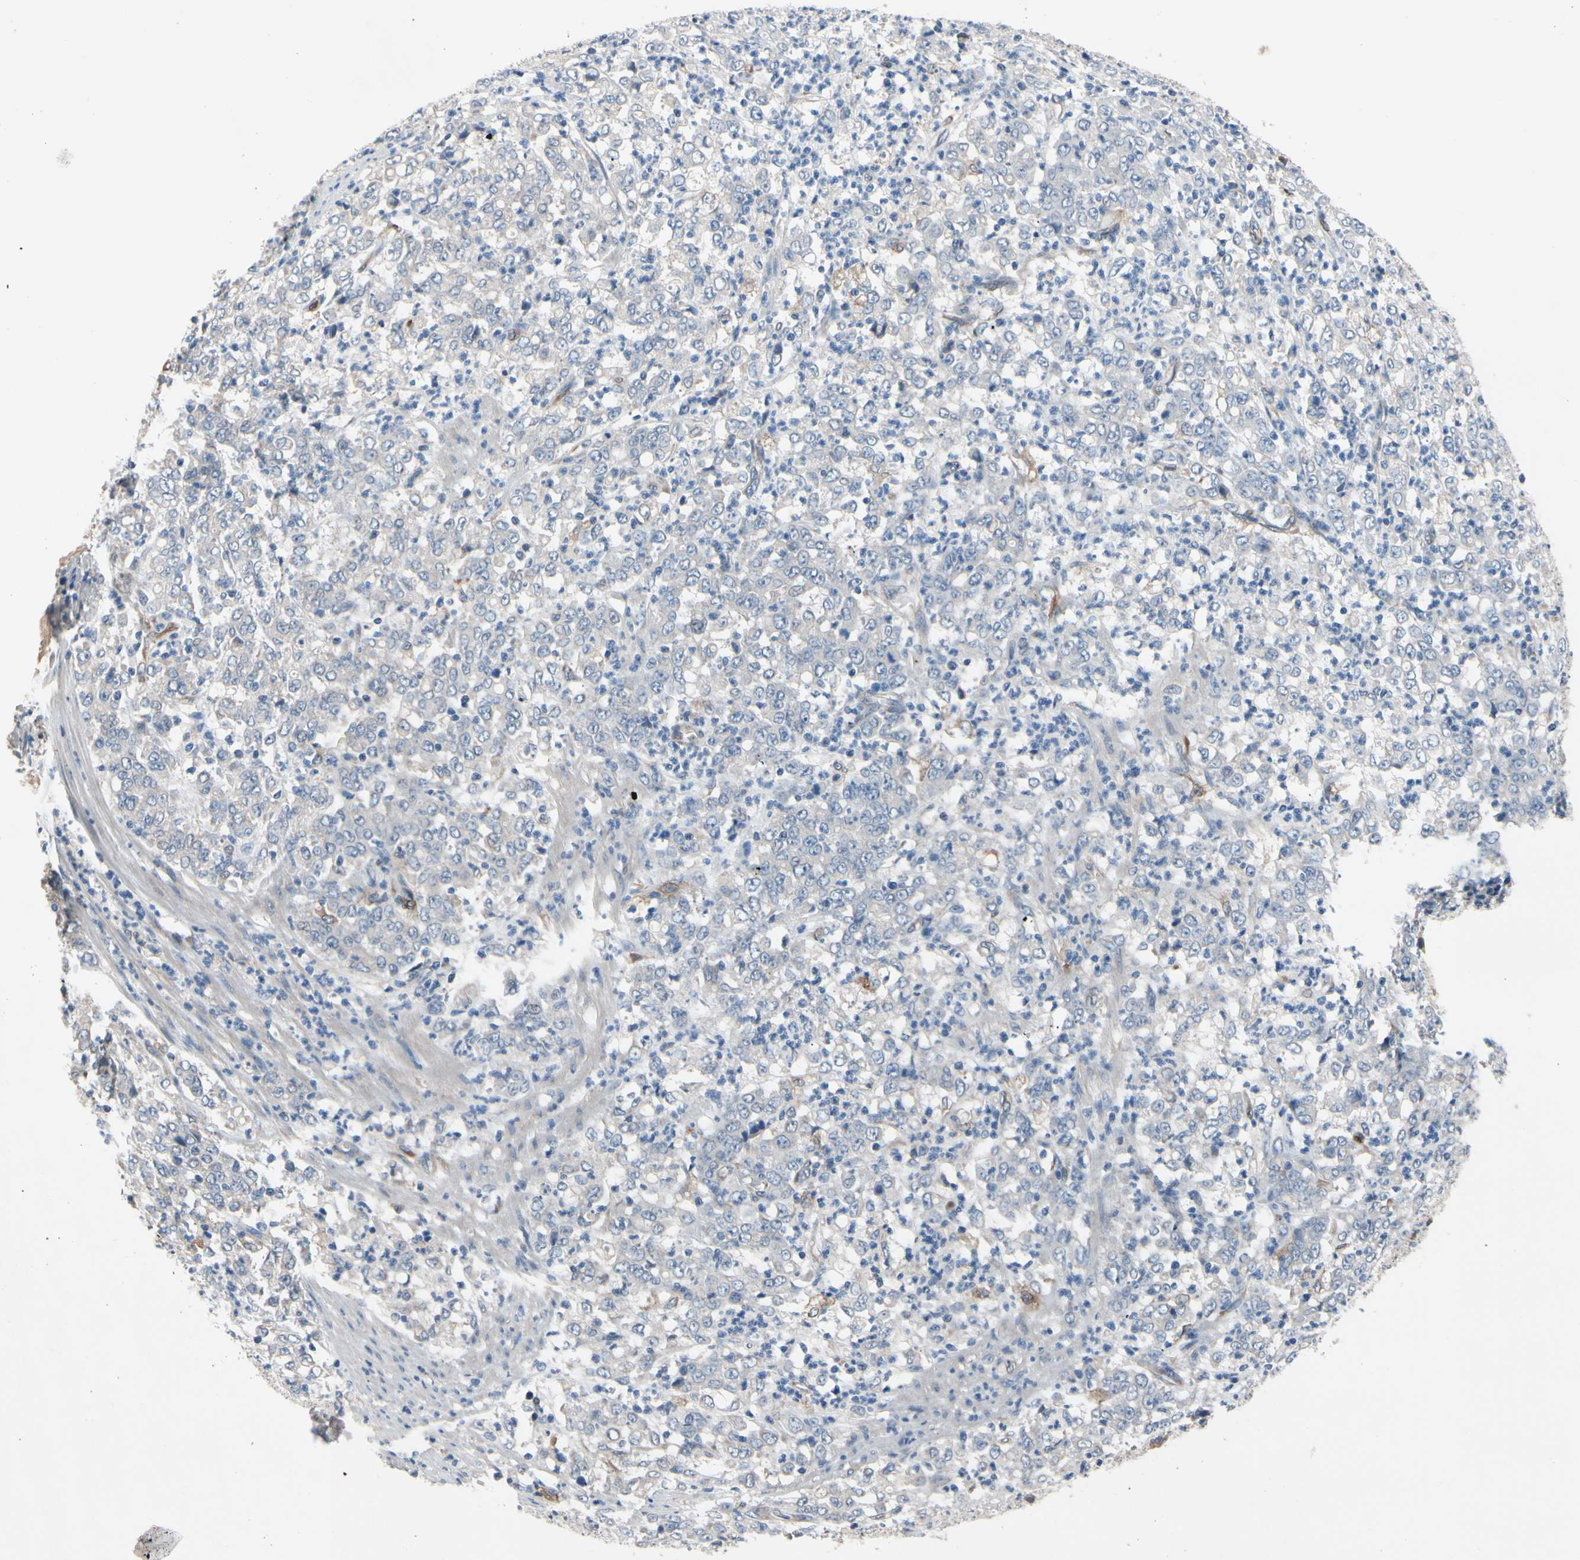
{"staining": {"intensity": "negative", "quantity": "none", "location": "none"}, "tissue": "stomach cancer", "cell_type": "Tumor cells", "image_type": "cancer", "snomed": [{"axis": "morphology", "description": "Adenocarcinoma, NOS"}, {"axis": "topography", "description": "Stomach, lower"}], "caption": "Immunohistochemical staining of adenocarcinoma (stomach) displays no significant positivity in tumor cells. Brightfield microscopy of IHC stained with DAB (3,3'-diaminobenzidine) (brown) and hematoxylin (blue), captured at high magnification.", "gene": "PRXL2A", "patient": {"sex": "female", "age": 71}}